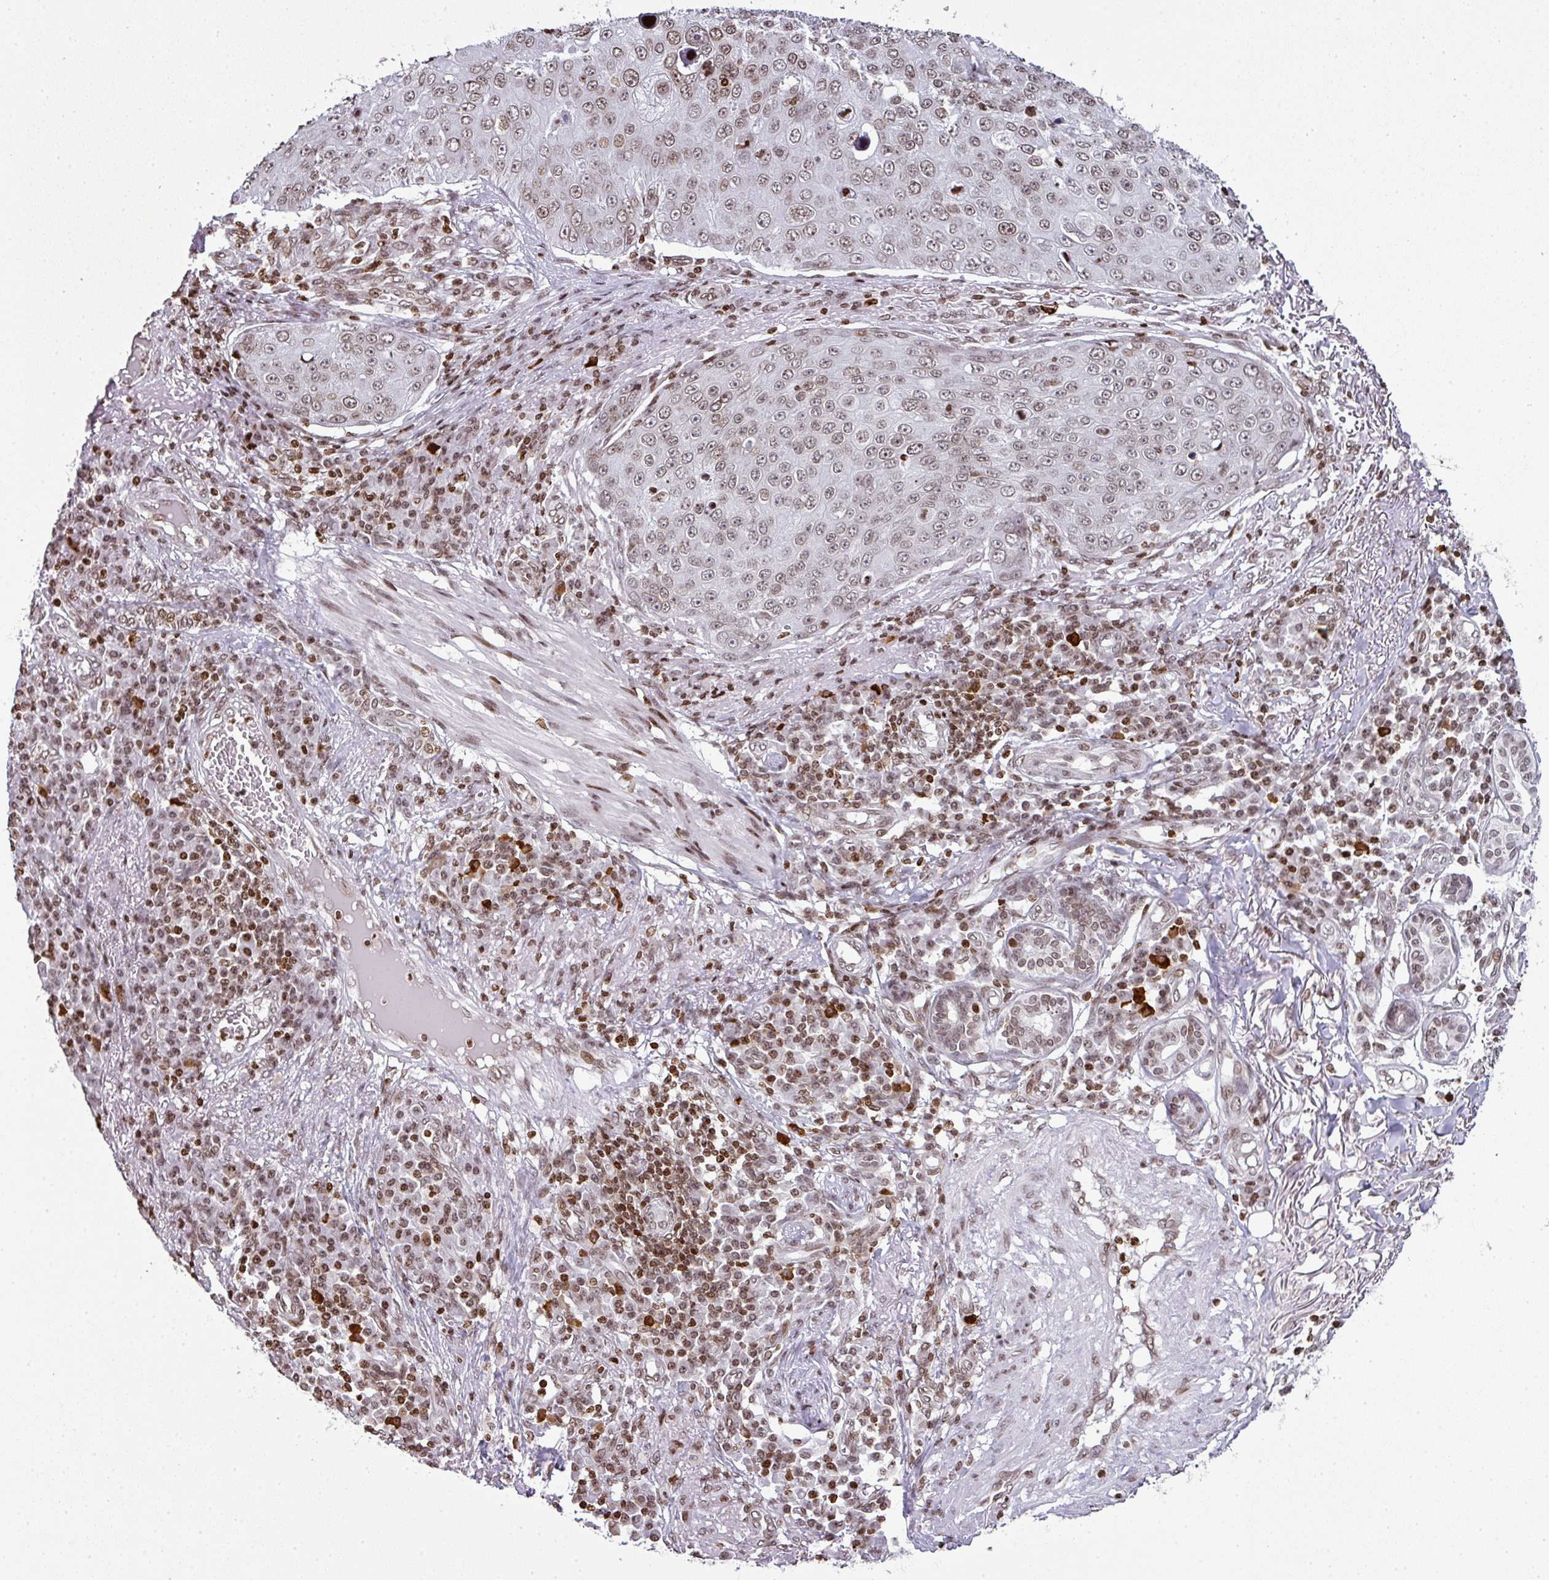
{"staining": {"intensity": "weak", "quantity": ">75%", "location": "nuclear"}, "tissue": "skin cancer", "cell_type": "Tumor cells", "image_type": "cancer", "snomed": [{"axis": "morphology", "description": "Squamous cell carcinoma, NOS"}, {"axis": "topography", "description": "Skin"}], "caption": "An image of human skin cancer (squamous cell carcinoma) stained for a protein shows weak nuclear brown staining in tumor cells. (DAB IHC with brightfield microscopy, high magnification).", "gene": "RASL11A", "patient": {"sex": "male", "age": 71}}